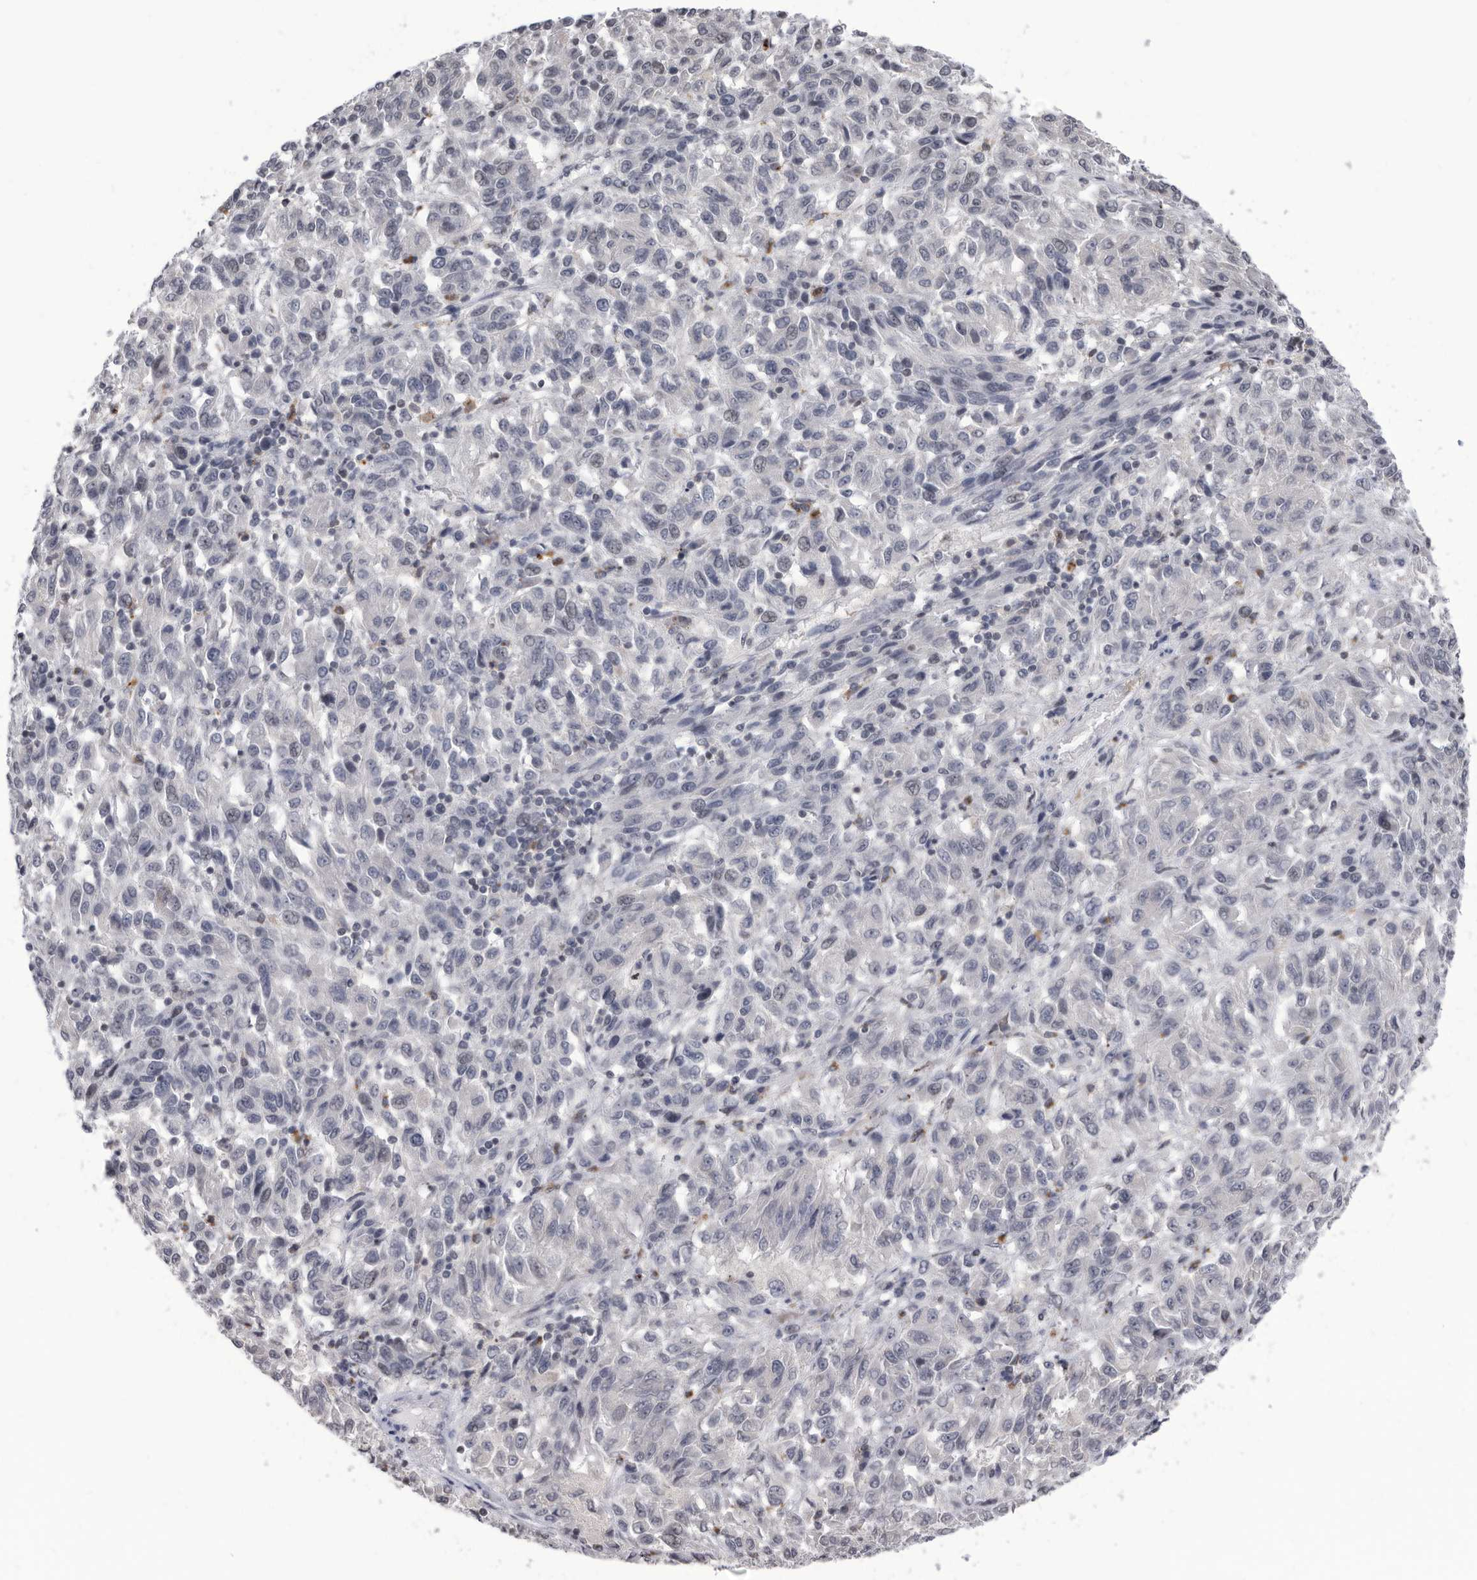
{"staining": {"intensity": "negative", "quantity": "none", "location": "none"}, "tissue": "melanoma", "cell_type": "Tumor cells", "image_type": "cancer", "snomed": [{"axis": "morphology", "description": "Malignant melanoma, Metastatic site"}, {"axis": "topography", "description": "Lung"}], "caption": "Protein analysis of melanoma exhibits no significant expression in tumor cells.", "gene": "TSTD1", "patient": {"sex": "male", "age": 64}}